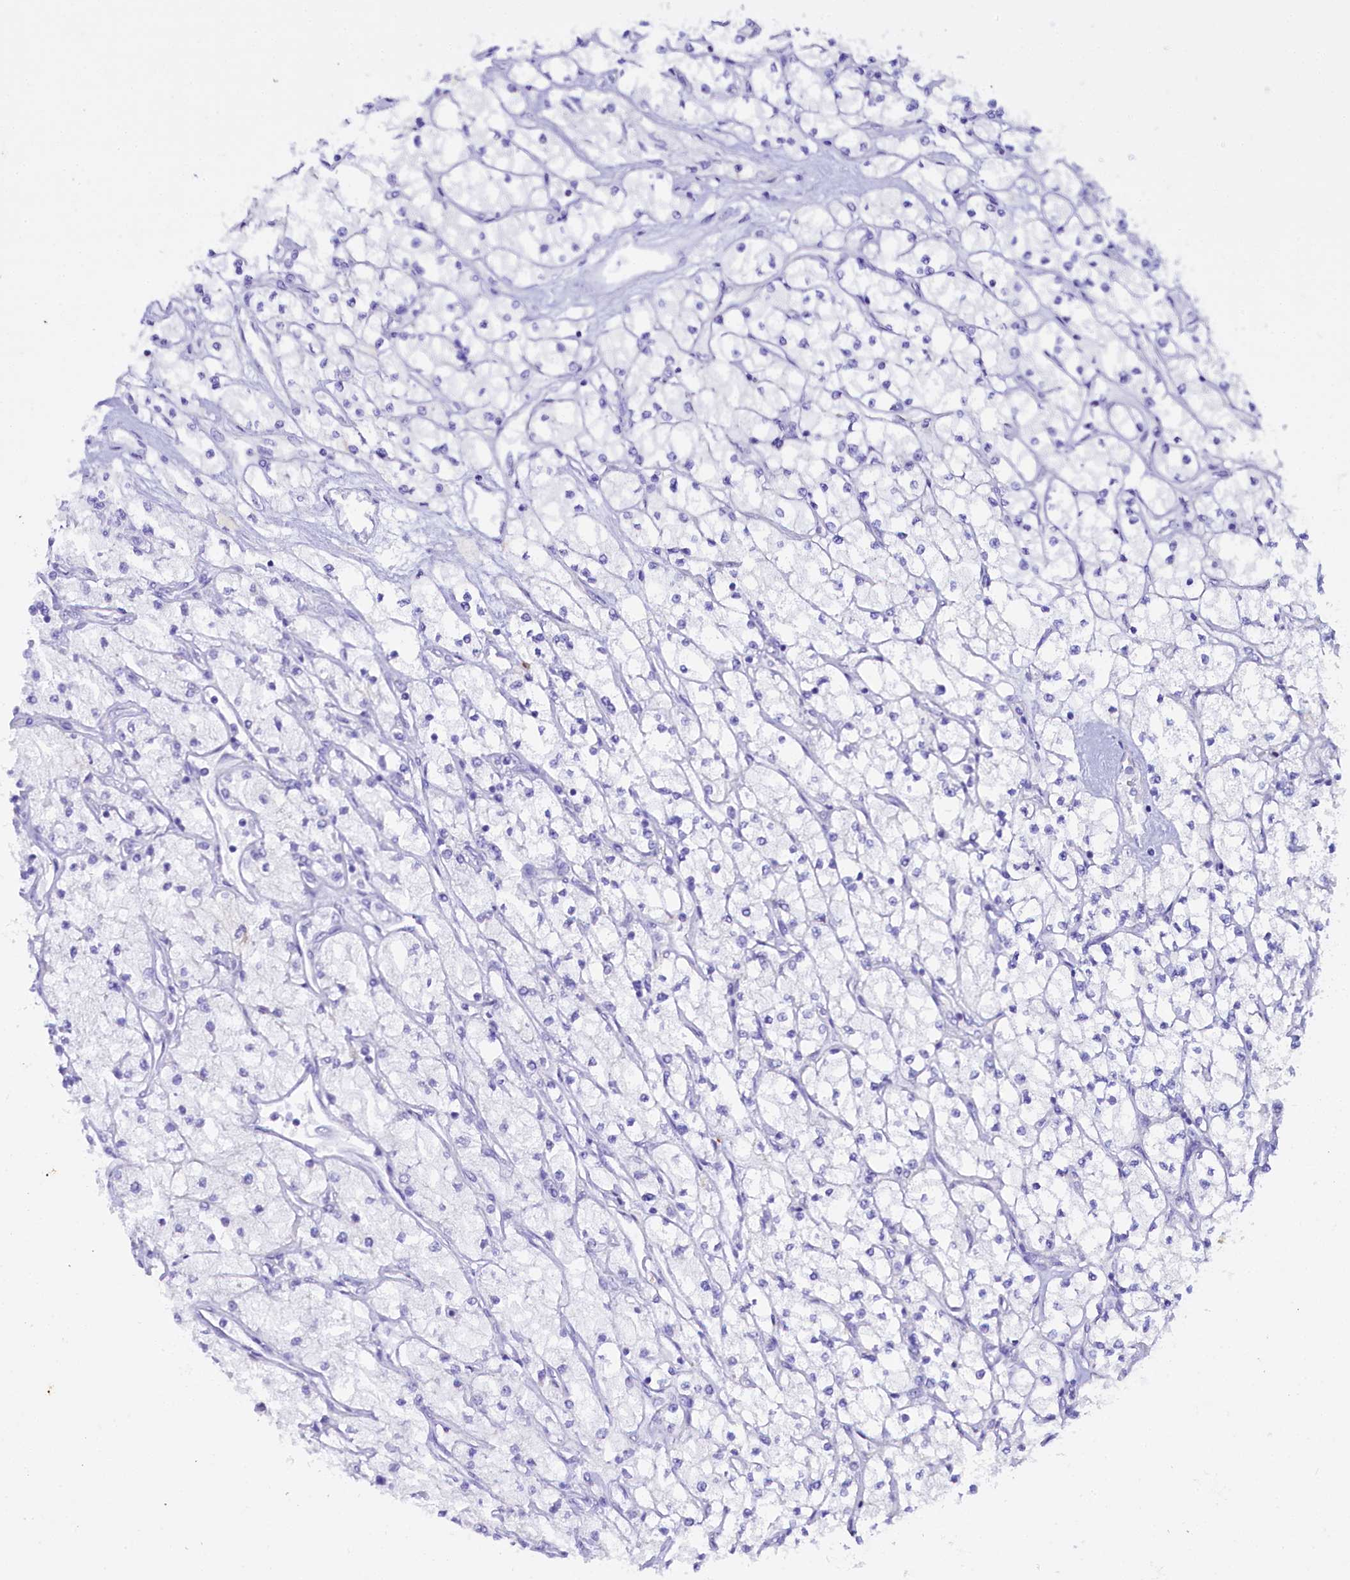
{"staining": {"intensity": "negative", "quantity": "none", "location": "none"}, "tissue": "renal cancer", "cell_type": "Tumor cells", "image_type": "cancer", "snomed": [{"axis": "morphology", "description": "Adenocarcinoma, NOS"}, {"axis": "topography", "description": "Kidney"}], "caption": "Adenocarcinoma (renal) was stained to show a protein in brown. There is no significant staining in tumor cells.", "gene": "FAAP20", "patient": {"sex": "male", "age": 80}}